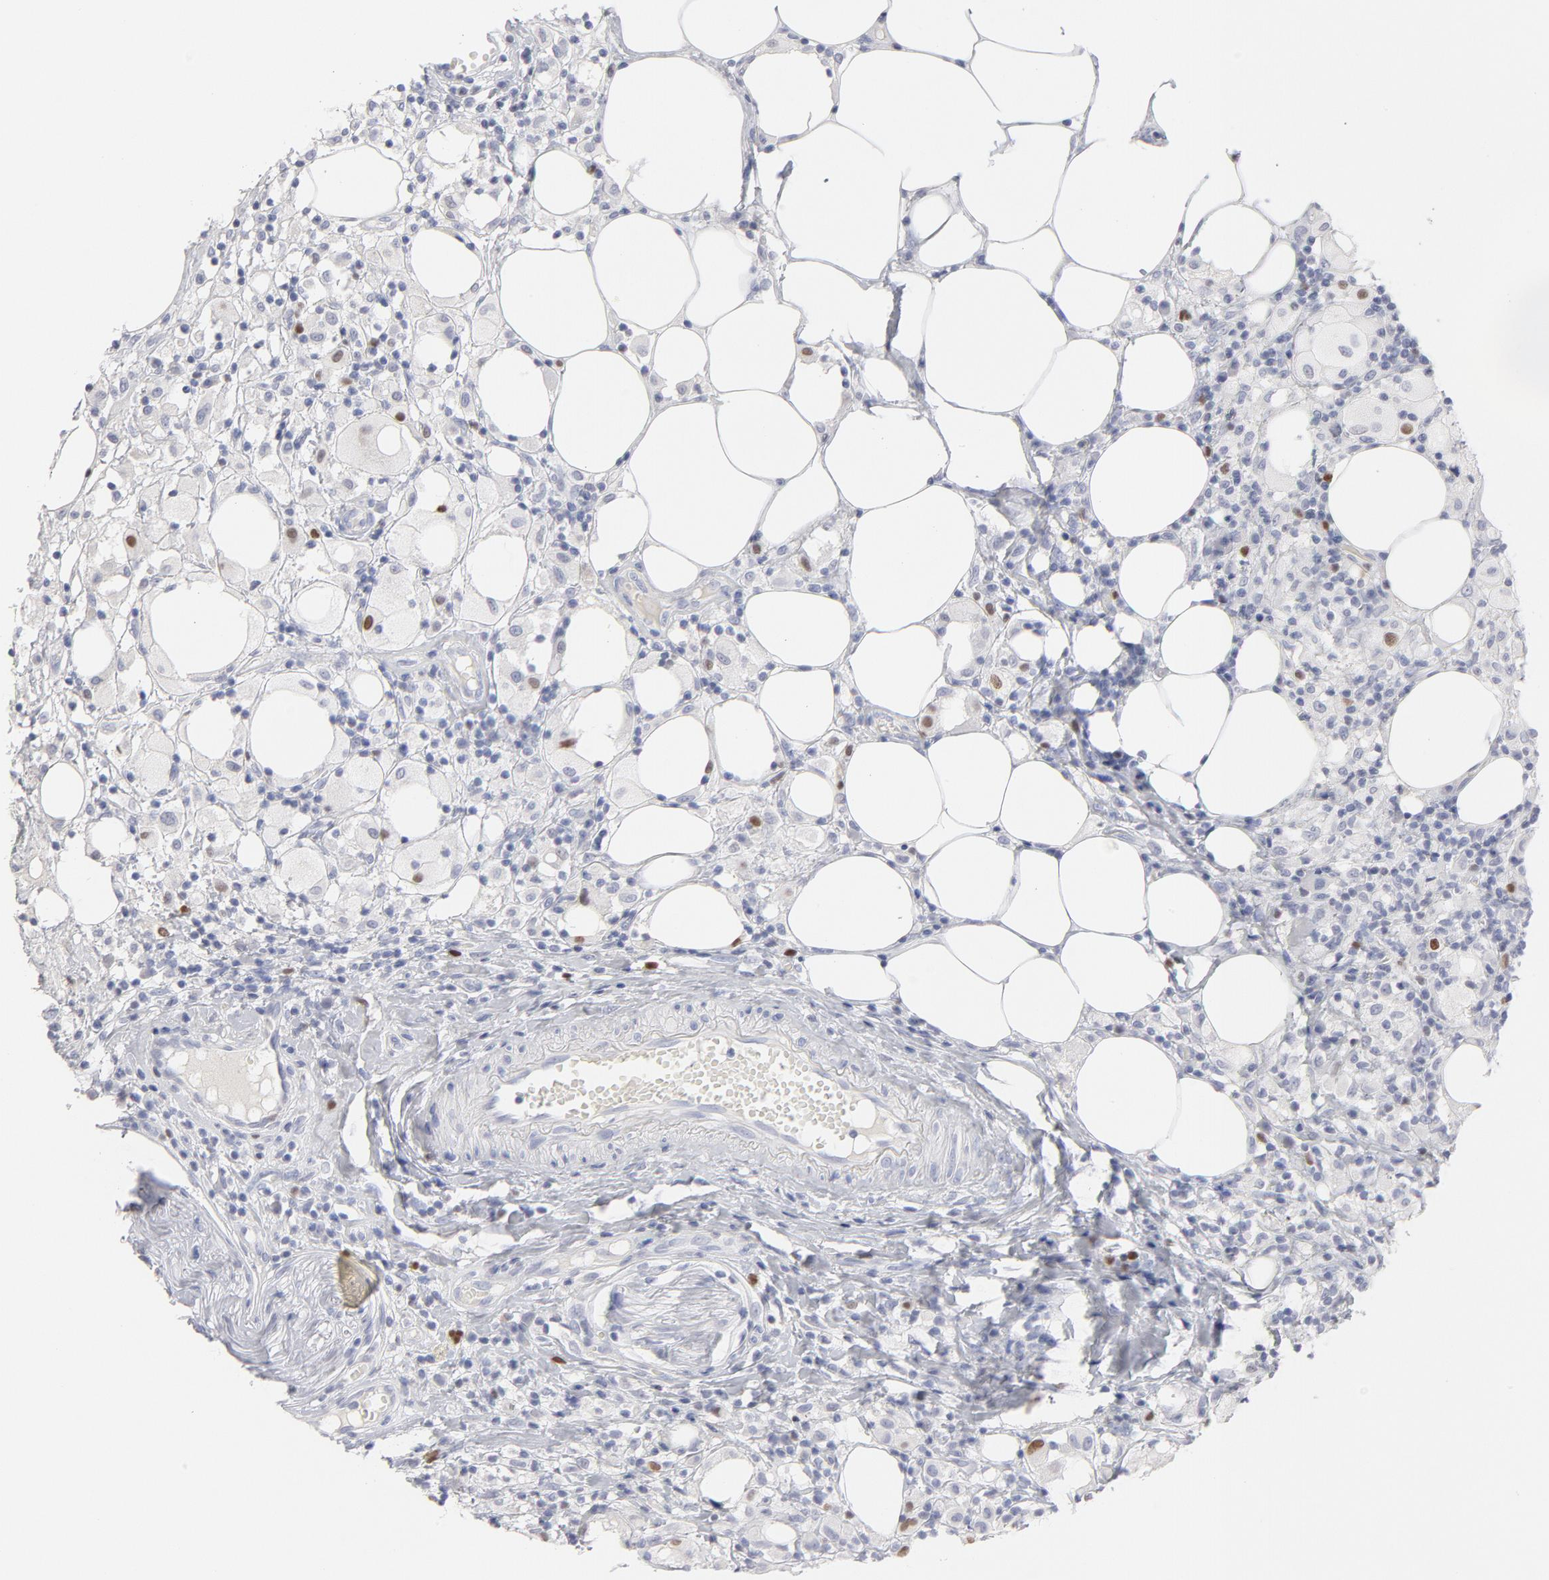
{"staining": {"intensity": "moderate", "quantity": "25%-75%", "location": "nuclear"}, "tissue": "thyroid cancer", "cell_type": "Tumor cells", "image_type": "cancer", "snomed": [{"axis": "morphology", "description": "Carcinoma, NOS"}, {"axis": "topography", "description": "Thyroid gland"}], "caption": "A brown stain shows moderate nuclear expression of a protein in human thyroid cancer (carcinoma) tumor cells.", "gene": "MCM7", "patient": {"sex": "female", "age": 77}}